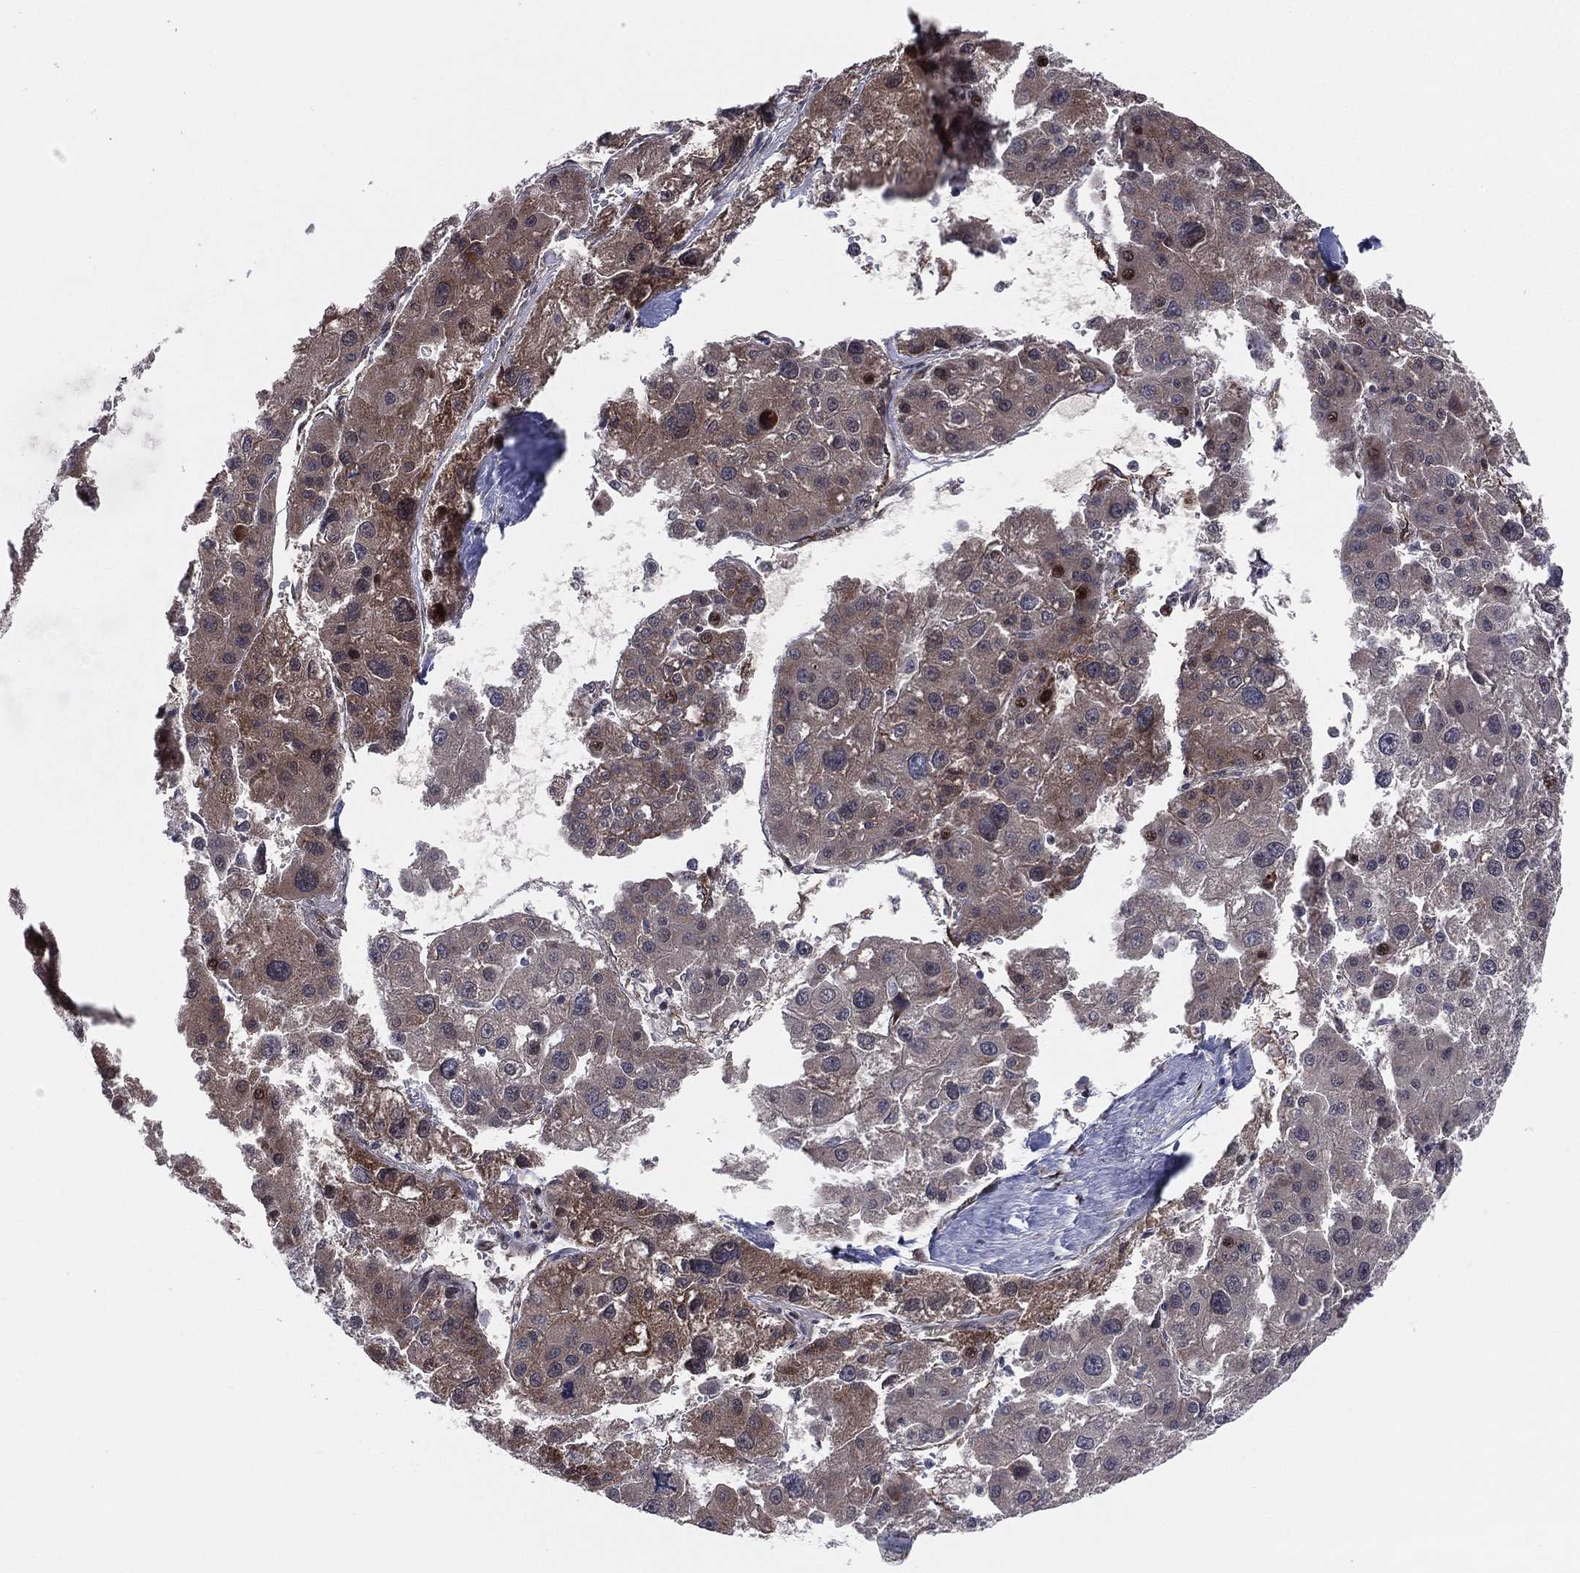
{"staining": {"intensity": "weak", "quantity": "25%-75%", "location": "cytoplasmic/membranous"}, "tissue": "liver cancer", "cell_type": "Tumor cells", "image_type": "cancer", "snomed": [{"axis": "morphology", "description": "Carcinoma, Hepatocellular, NOS"}, {"axis": "topography", "description": "Liver"}], "caption": "Weak cytoplasmic/membranous expression is seen in approximately 25%-75% of tumor cells in liver cancer (hepatocellular carcinoma). The staining was performed using DAB (3,3'-diaminobenzidine), with brown indicating positive protein expression. Nuclei are stained blue with hematoxylin.", "gene": "UTP14A", "patient": {"sex": "male", "age": 73}}